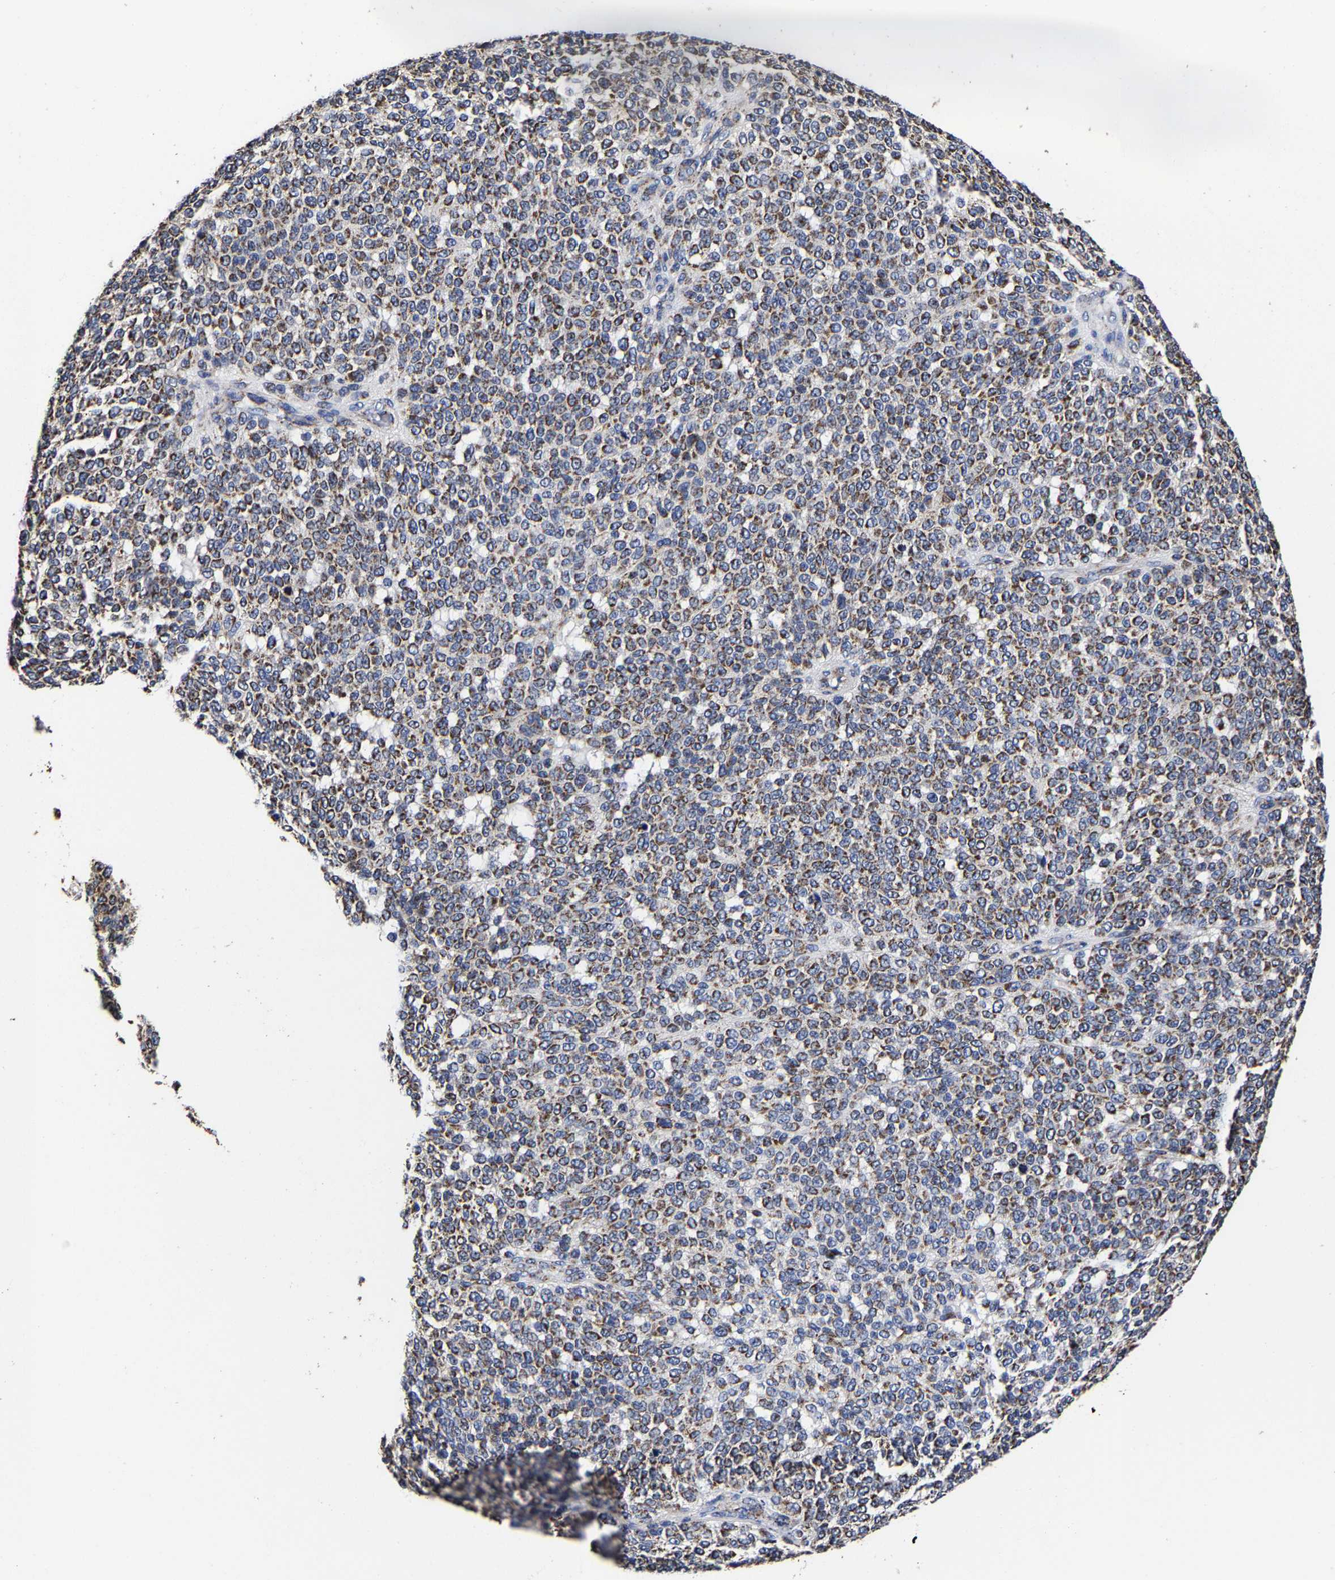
{"staining": {"intensity": "moderate", "quantity": ">75%", "location": "cytoplasmic/membranous"}, "tissue": "melanoma", "cell_type": "Tumor cells", "image_type": "cancer", "snomed": [{"axis": "morphology", "description": "Malignant melanoma, NOS"}, {"axis": "topography", "description": "Skin"}], "caption": "Melanoma stained with a protein marker displays moderate staining in tumor cells.", "gene": "AASS", "patient": {"sex": "male", "age": 59}}